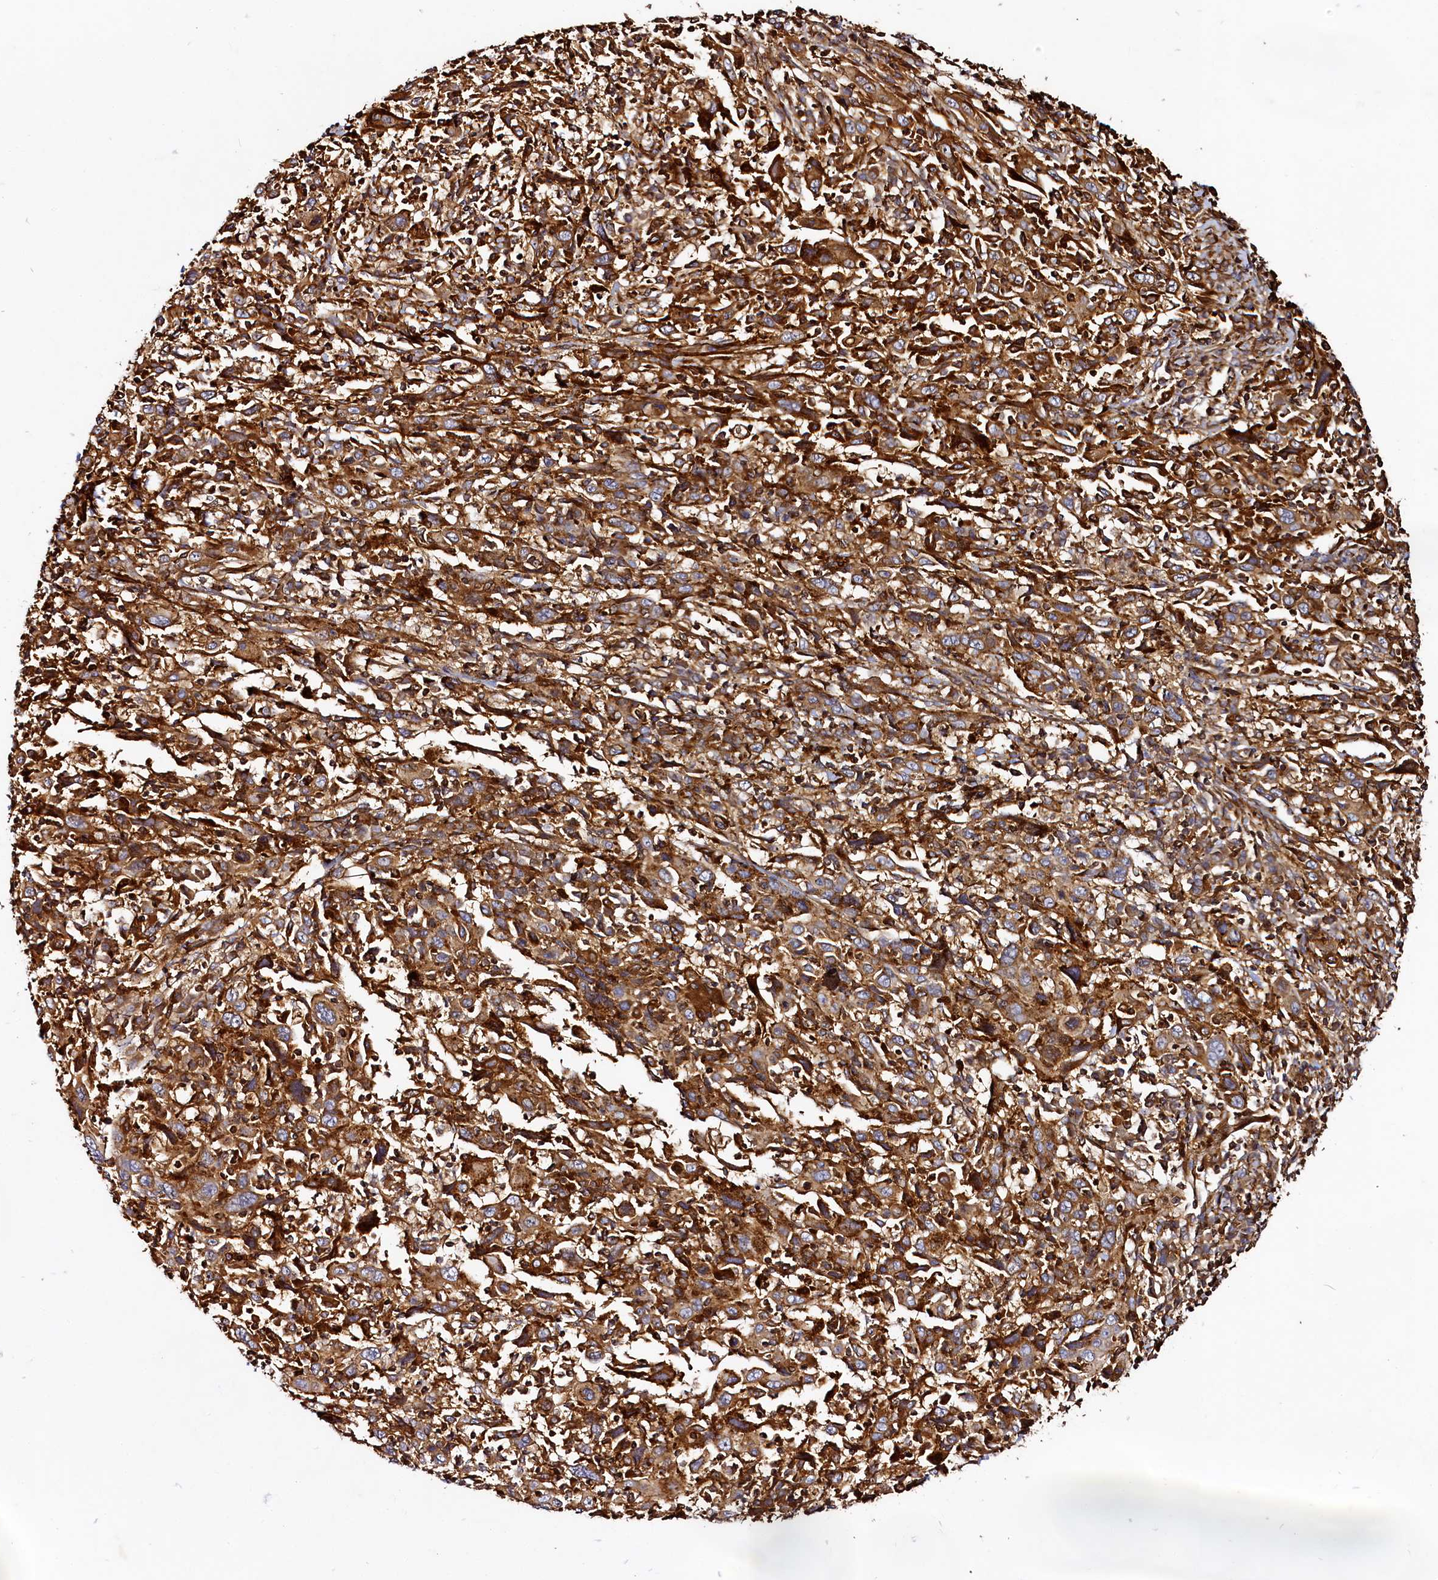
{"staining": {"intensity": "strong", "quantity": ">75%", "location": "cytoplasmic/membranous"}, "tissue": "cervical cancer", "cell_type": "Tumor cells", "image_type": "cancer", "snomed": [{"axis": "morphology", "description": "Squamous cell carcinoma, NOS"}, {"axis": "topography", "description": "Cervix"}], "caption": "A brown stain labels strong cytoplasmic/membranous staining of a protein in cervical cancer (squamous cell carcinoma) tumor cells.", "gene": "WDR73", "patient": {"sex": "female", "age": 46}}